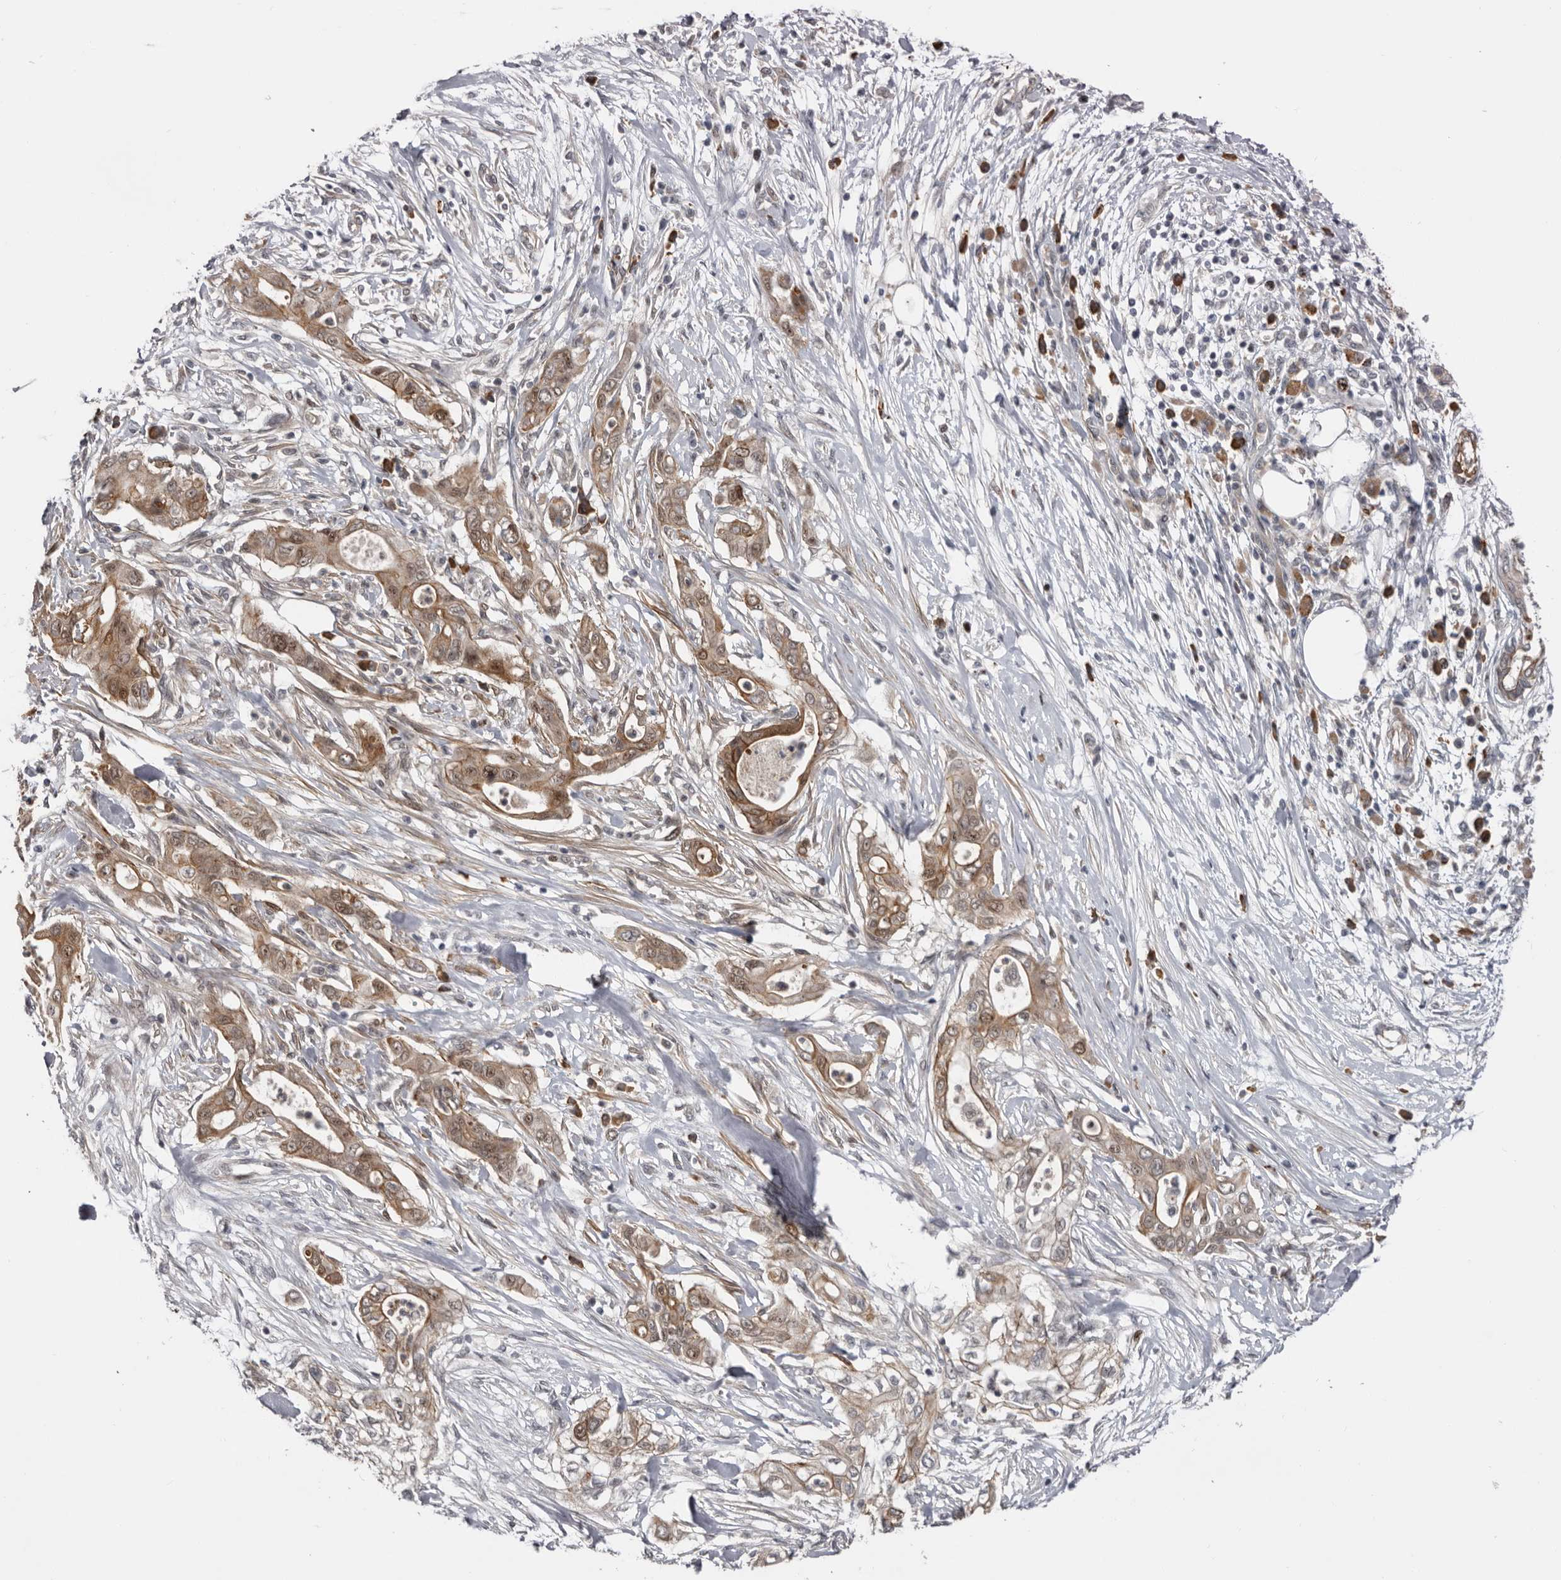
{"staining": {"intensity": "moderate", "quantity": ">75%", "location": "cytoplasmic/membranous,nuclear"}, "tissue": "pancreatic cancer", "cell_type": "Tumor cells", "image_type": "cancer", "snomed": [{"axis": "morphology", "description": "Adenocarcinoma, NOS"}, {"axis": "topography", "description": "Pancreas"}], "caption": "The photomicrograph demonstrates a brown stain indicating the presence of a protein in the cytoplasmic/membranous and nuclear of tumor cells in pancreatic cancer (adenocarcinoma).", "gene": "CDCA8", "patient": {"sex": "male", "age": 58}}